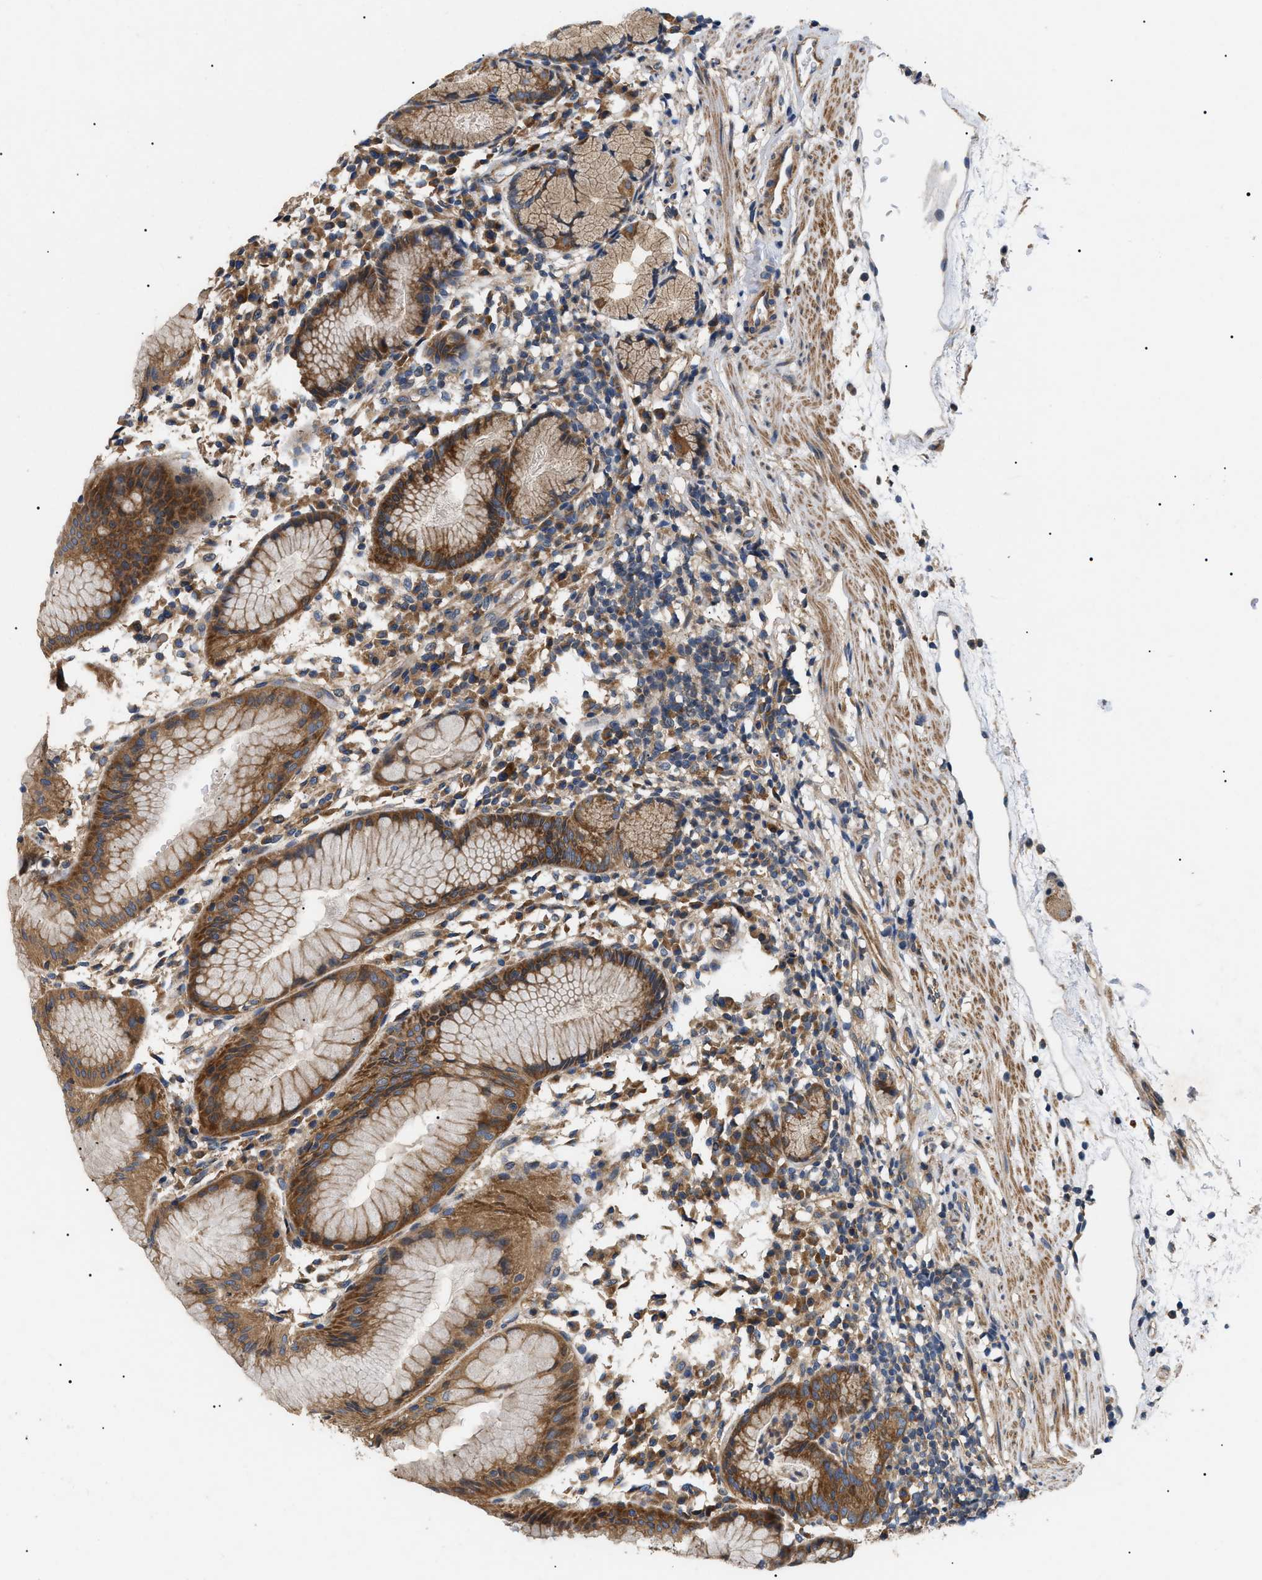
{"staining": {"intensity": "moderate", "quantity": ">75%", "location": "cytoplasmic/membranous"}, "tissue": "stomach", "cell_type": "Glandular cells", "image_type": "normal", "snomed": [{"axis": "morphology", "description": "Normal tissue, NOS"}, {"axis": "topography", "description": "Stomach"}, {"axis": "topography", "description": "Stomach, lower"}], "caption": "Unremarkable stomach exhibits moderate cytoplasmic/membranous staining in about >75% of glandular cells, visualized by immunohistochemistry.", "gene": "PPM1B", "patient": {"sex": "female", "age": 75}}